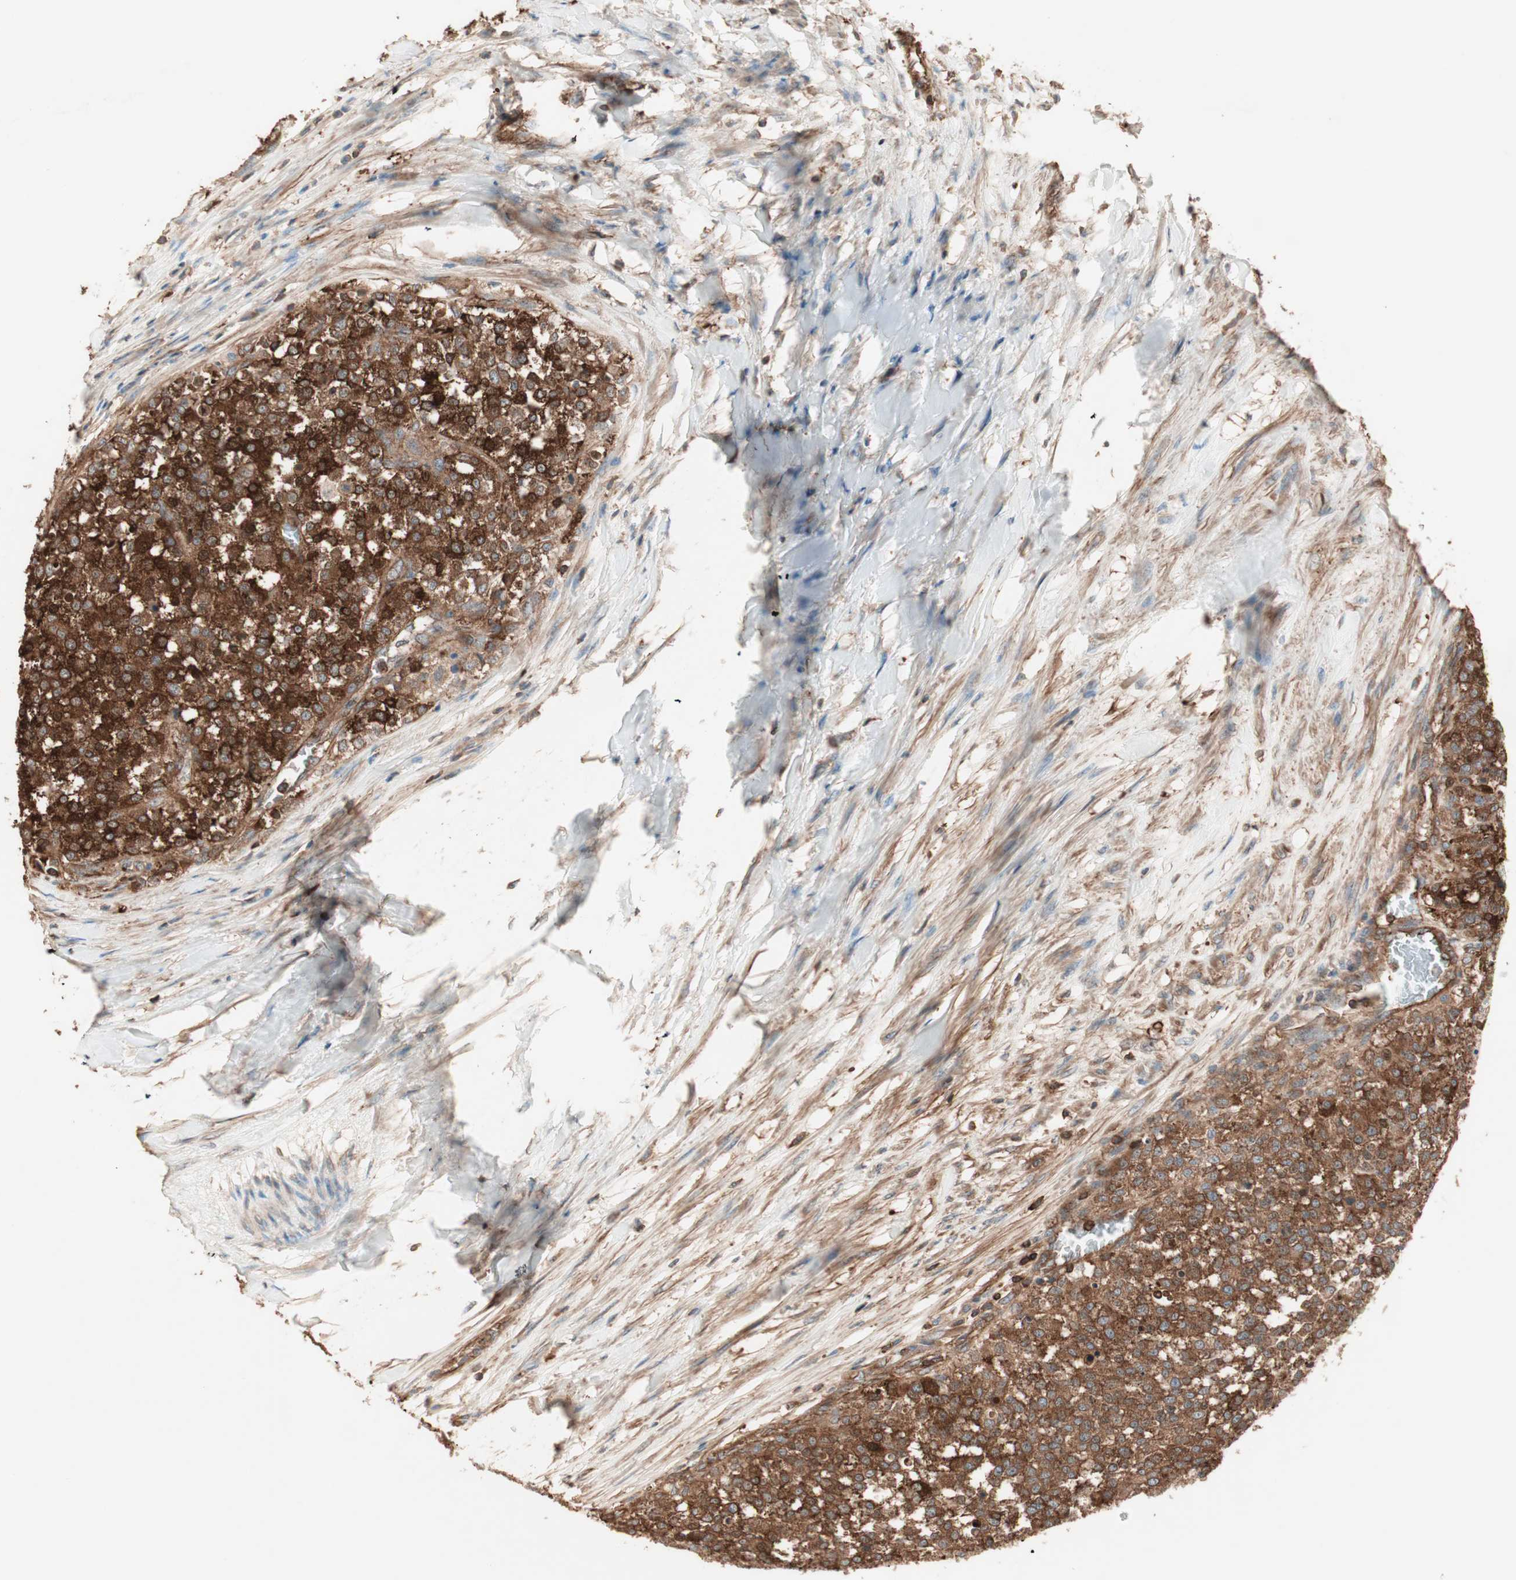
{"staining": {"intensity": "strong", "quantity": ">75%", "location": "cytoplasmic/membranous"}, "tissue": "testis cancer", "cell_type": "Tumor cells", "image_type": "cancer", "snomed": [{"axis": "morphology", "description": "Seminoma, NOS"}, {"axis": "topography", "description": "Testis"}], "caption": "A high-resolution micrograph shows immunohistochemistry staining of seminoma (testis), which displays strong cytoplasmic/membranous expression in about >75% of tumor cells. The protein is shown in brown color, while the nuclei are stained blue.", "gene": "TCP11L1", "patient": {"sex": "male", "age": 59}}